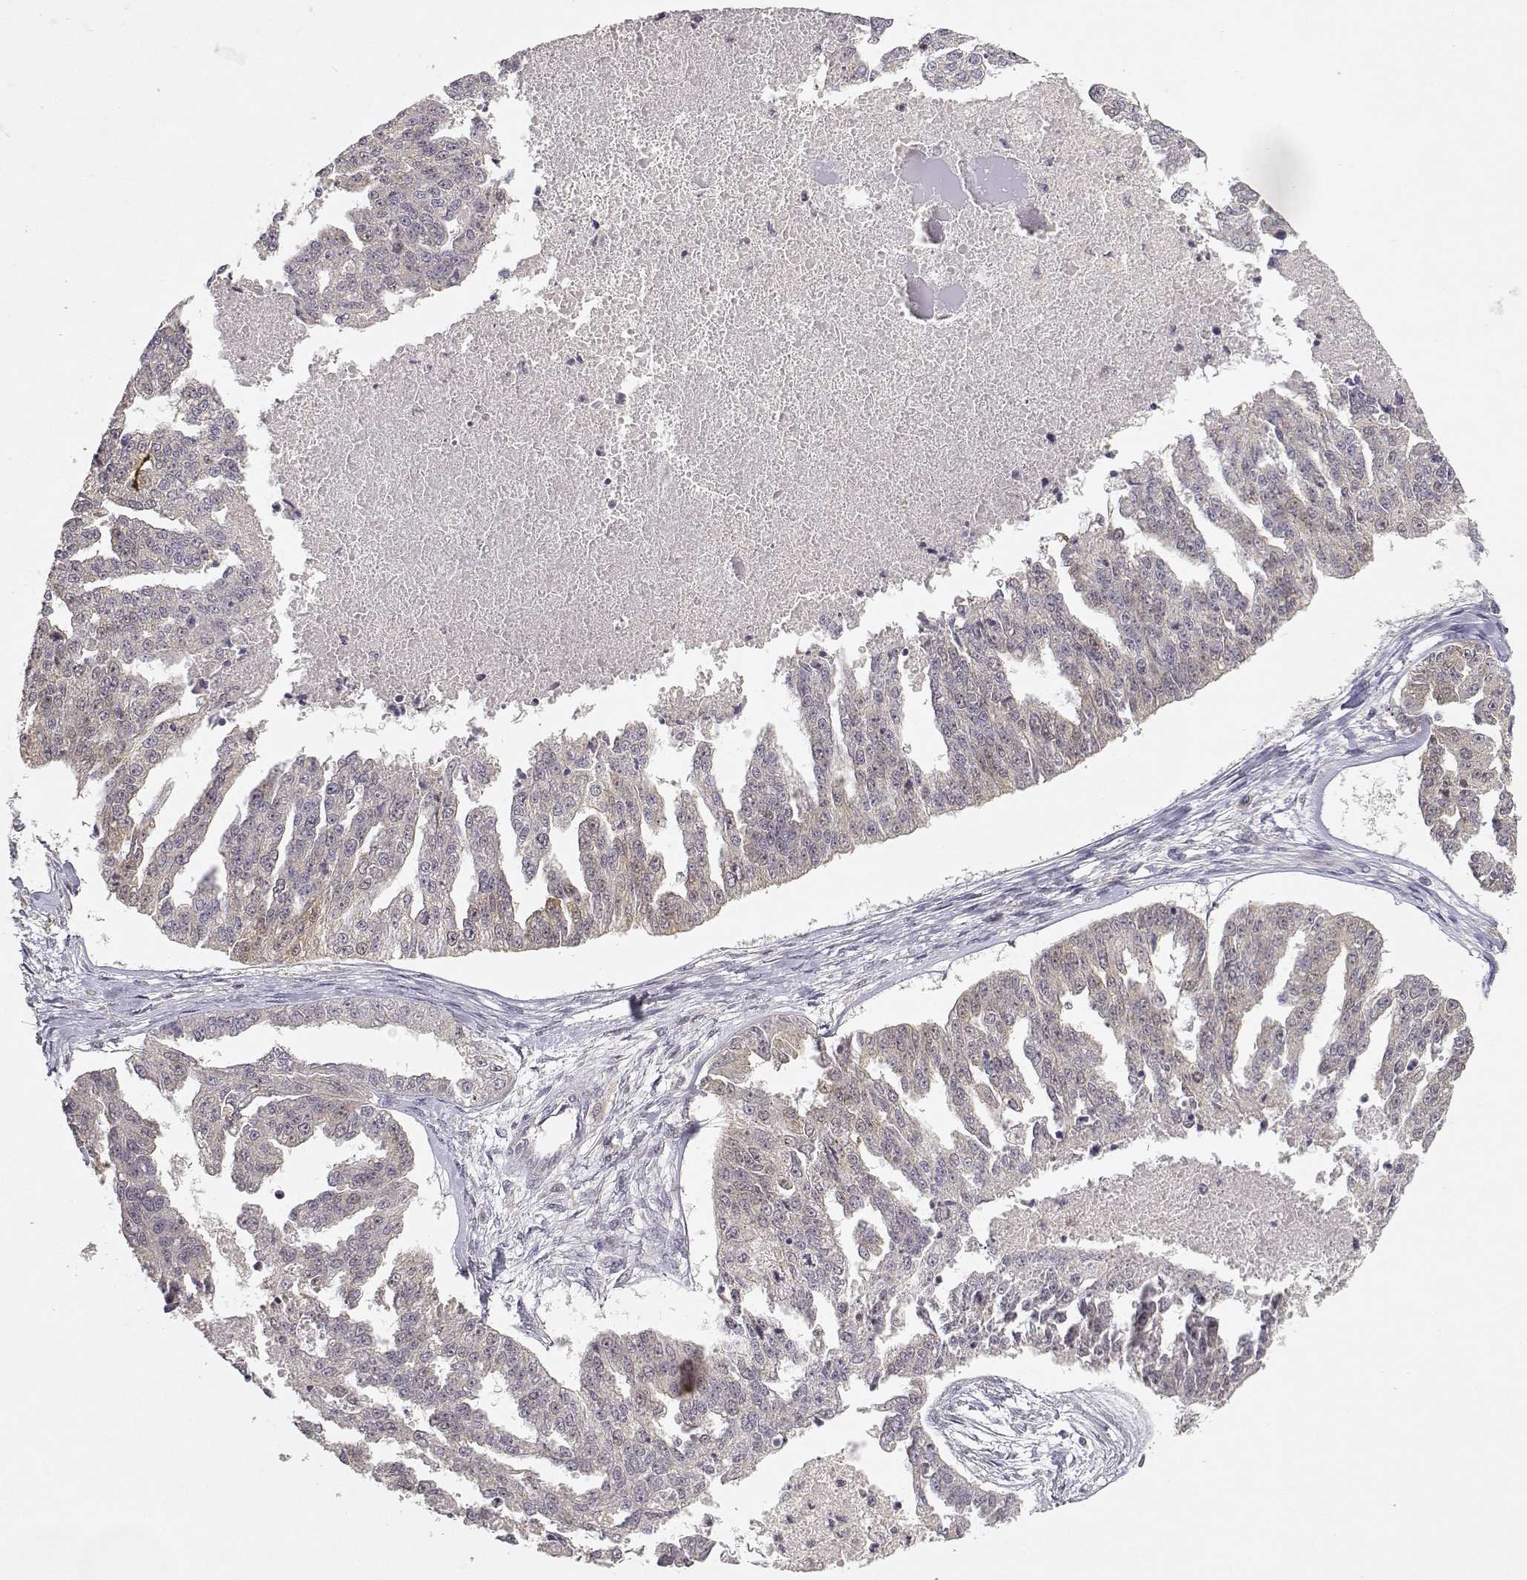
{"staining": {"intensity": "weak", "quantity": "<25%", "location": "cytoplasmic/membranous"}, "tissue": "ovarian cancer", "cell_type": "Tumor cells", "image_type": "cancer", "snomed": [{"axis": "morphology", "description": "Cystadenocarcinoma, serous, NOS"}, {"axis": "topography", "description": "Ovary"}], "caption": "Immunohistochemical staining of human ovarian cancer displays no significant positivity in tumor cells.", "gene": "RAD51", "patient": {"sex": "female", "age": 58}}